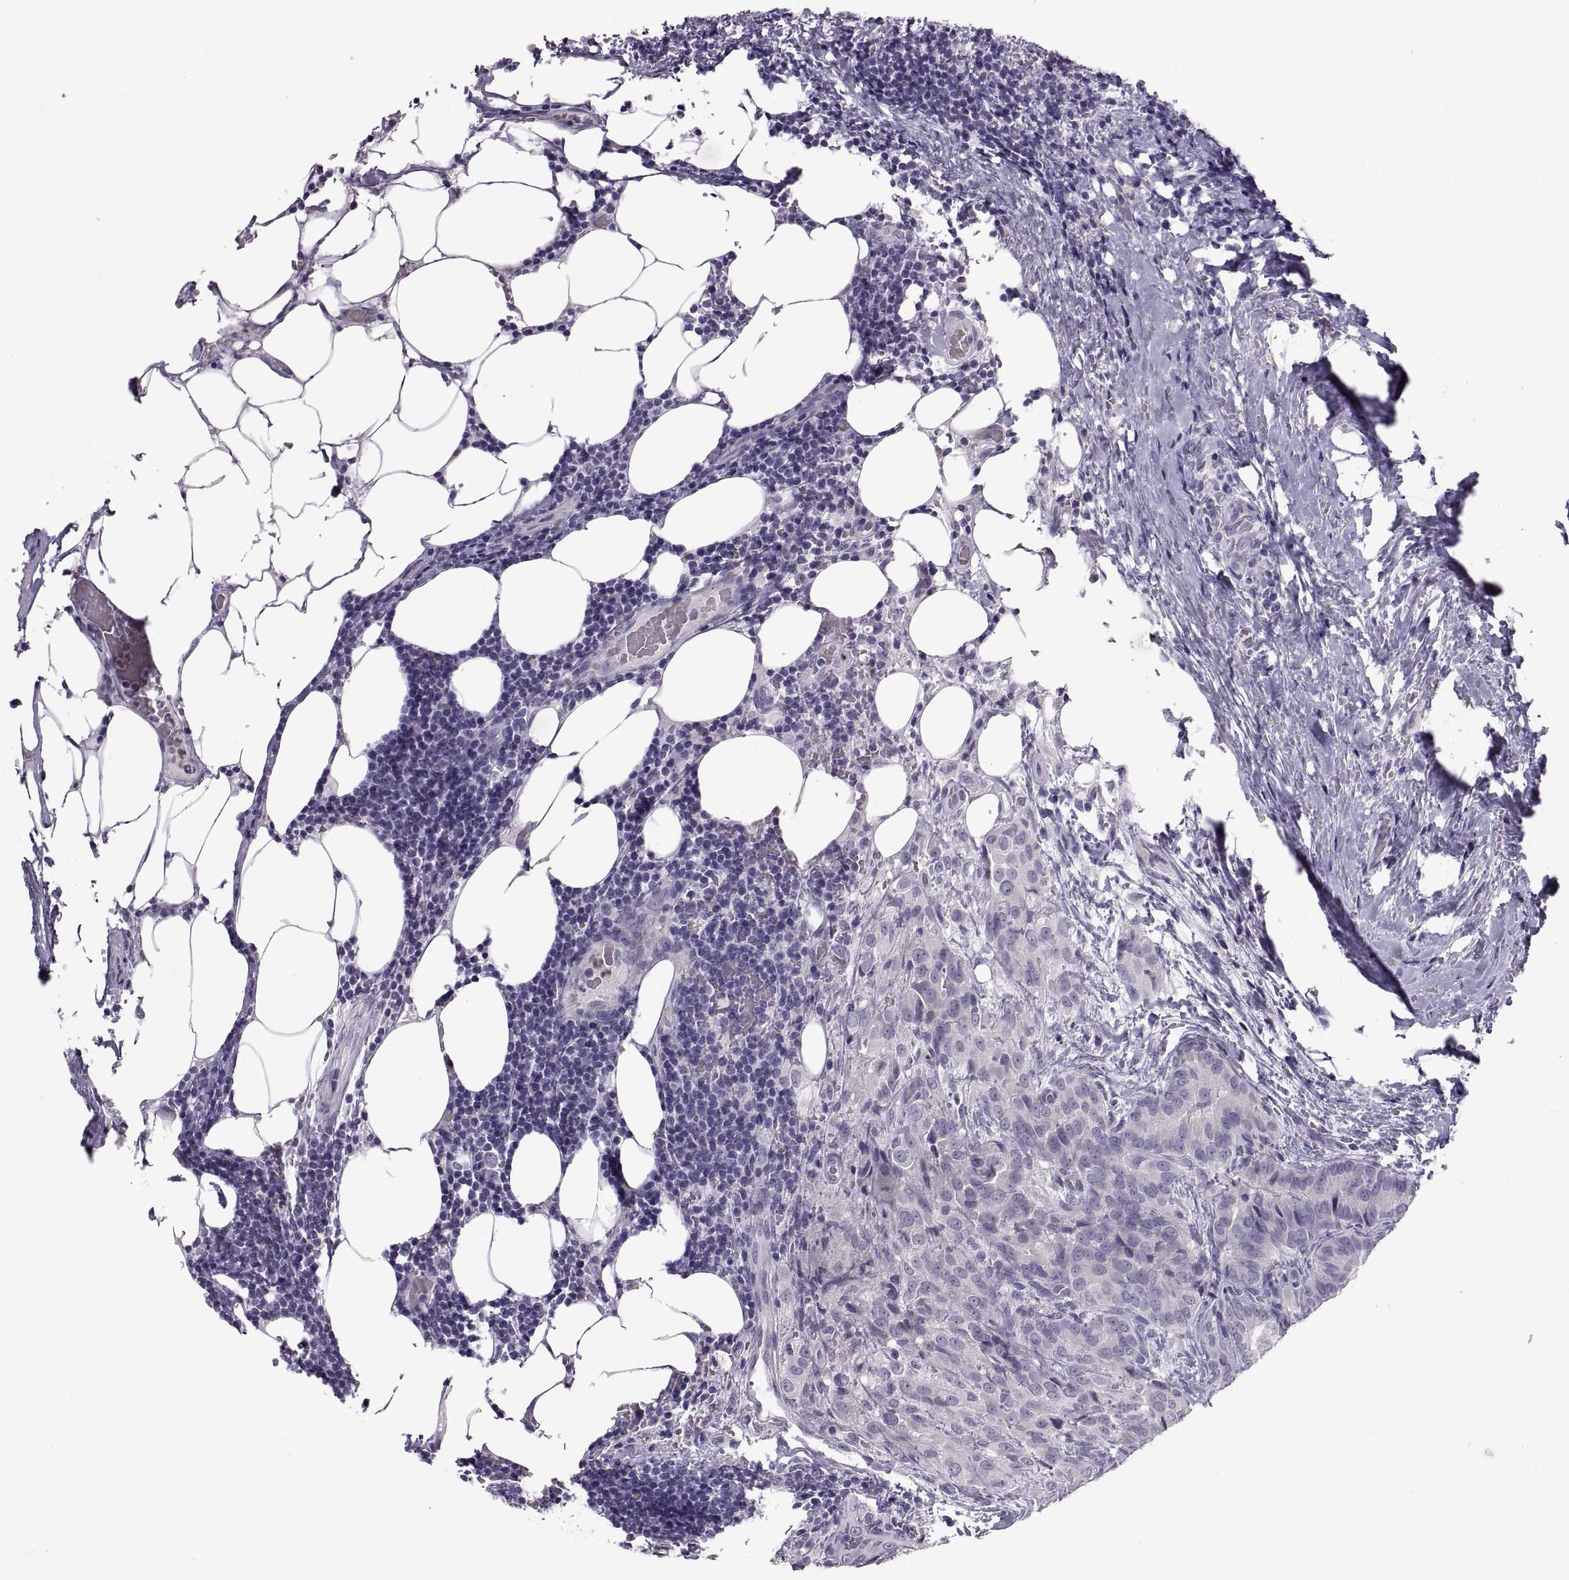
{"staining": {"intensity": "negative", "quantity": "none", "location": "none"}, "tissue": "thyroid cancer", "cell_type": "Tumor cells", "image_type": "cancer", "snomed": [{"axis": "morphology", "description": "Papillary adenocarcinoma, NOS"}, {"axis": "topography", "description": "Thyroid gland"}], "caption": "IHC micrograph of thyroid cancer stained for a protein (brown), which shows no positivity in tumor cells.", "gene": "SPACDR", "patient": {"sex": "male", "age": 61}}